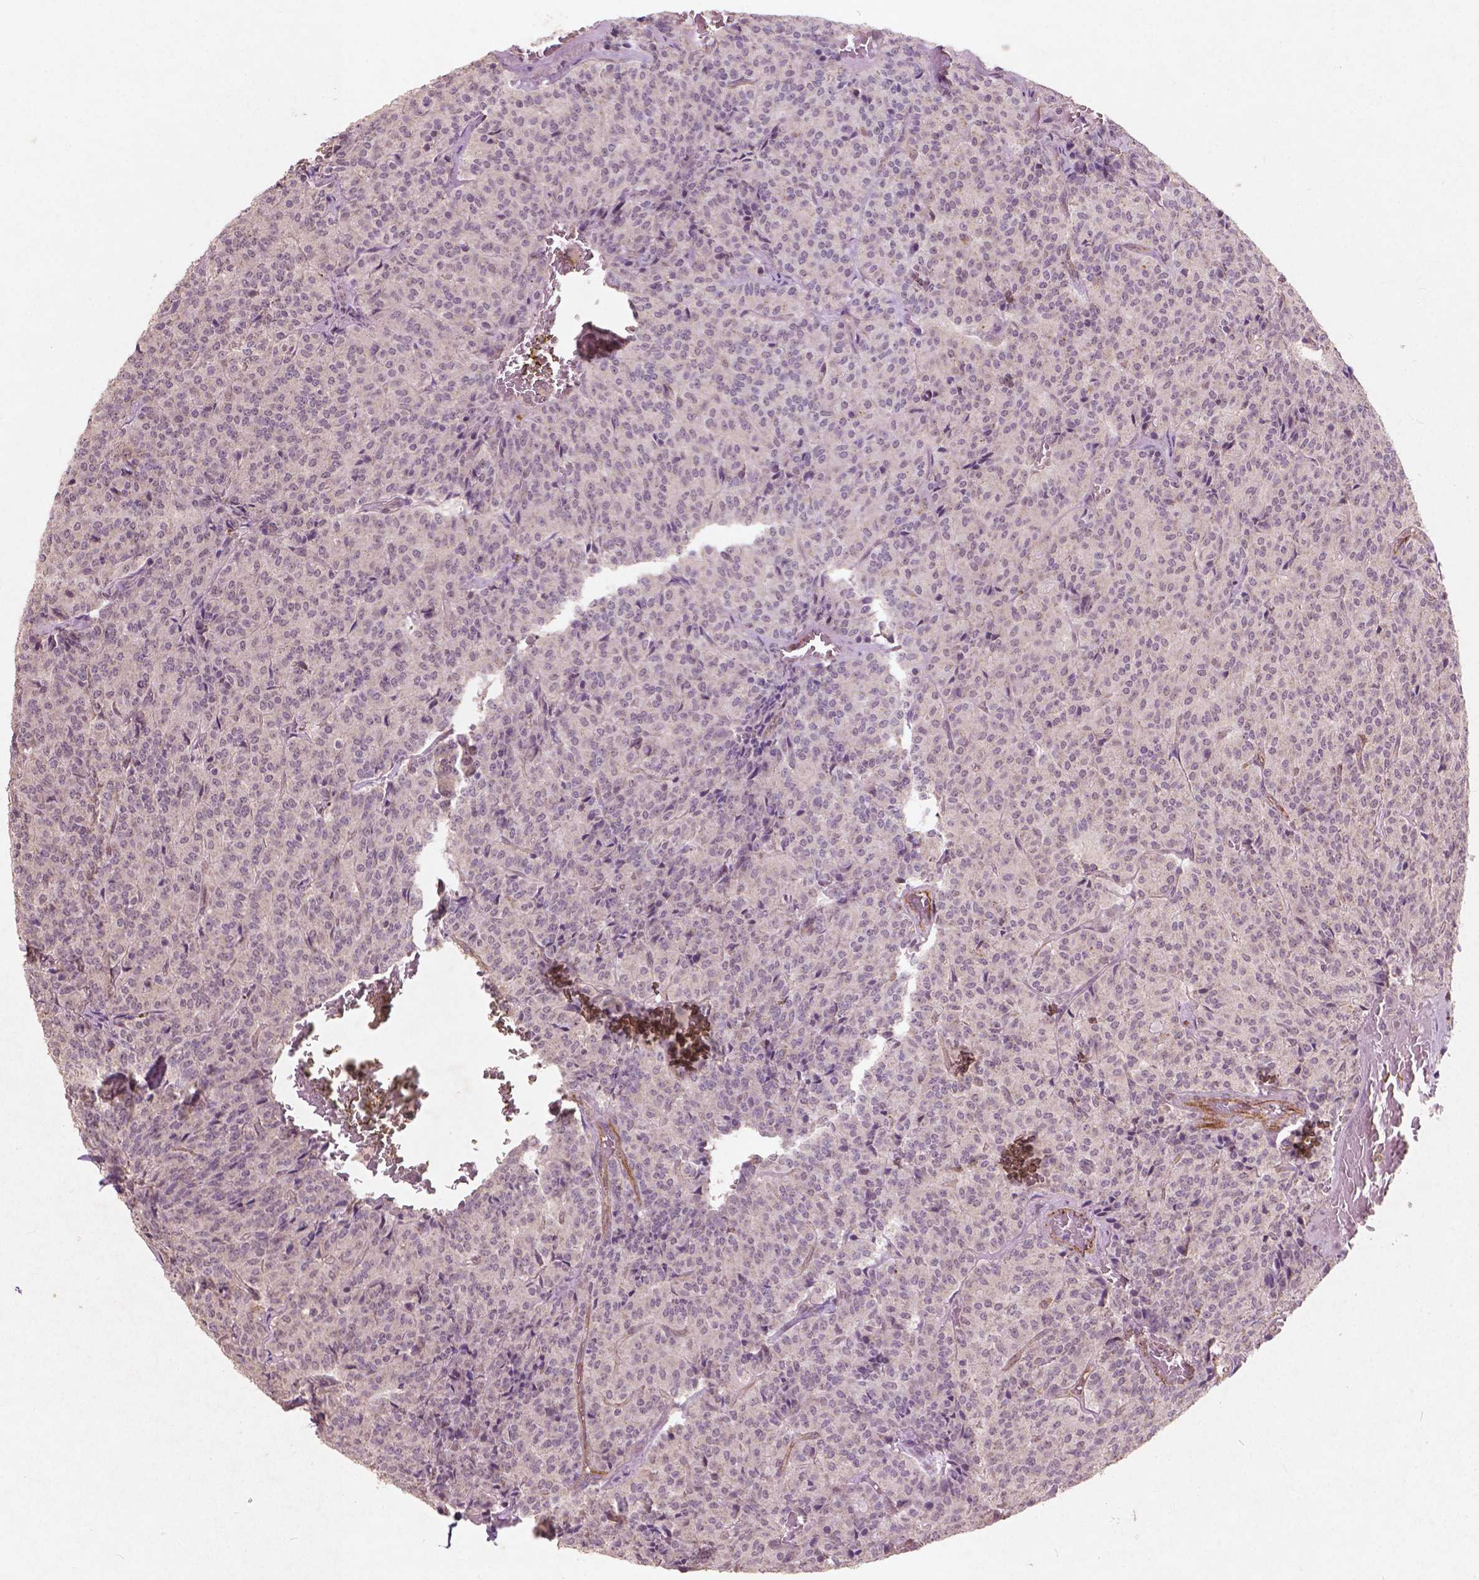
{"staining": {"intensity": "negative", "quantity": "none", "location": "none"}, "tissue": "carcinoid", "cell_type": "Tumor cells", "image_type": "cancer", "snomed": [{"axis": "morphology", "description": "Carcinoid, malignant, NOS"}, {"axis": "topography", "description": "Lung"}], "caption": "An IHC histopathology image of carcinoid is shown. There is no staining in tumor cells of carcinoid.", "gene": "SMAD2", "patient": {"sex": "male", "age": 70}}